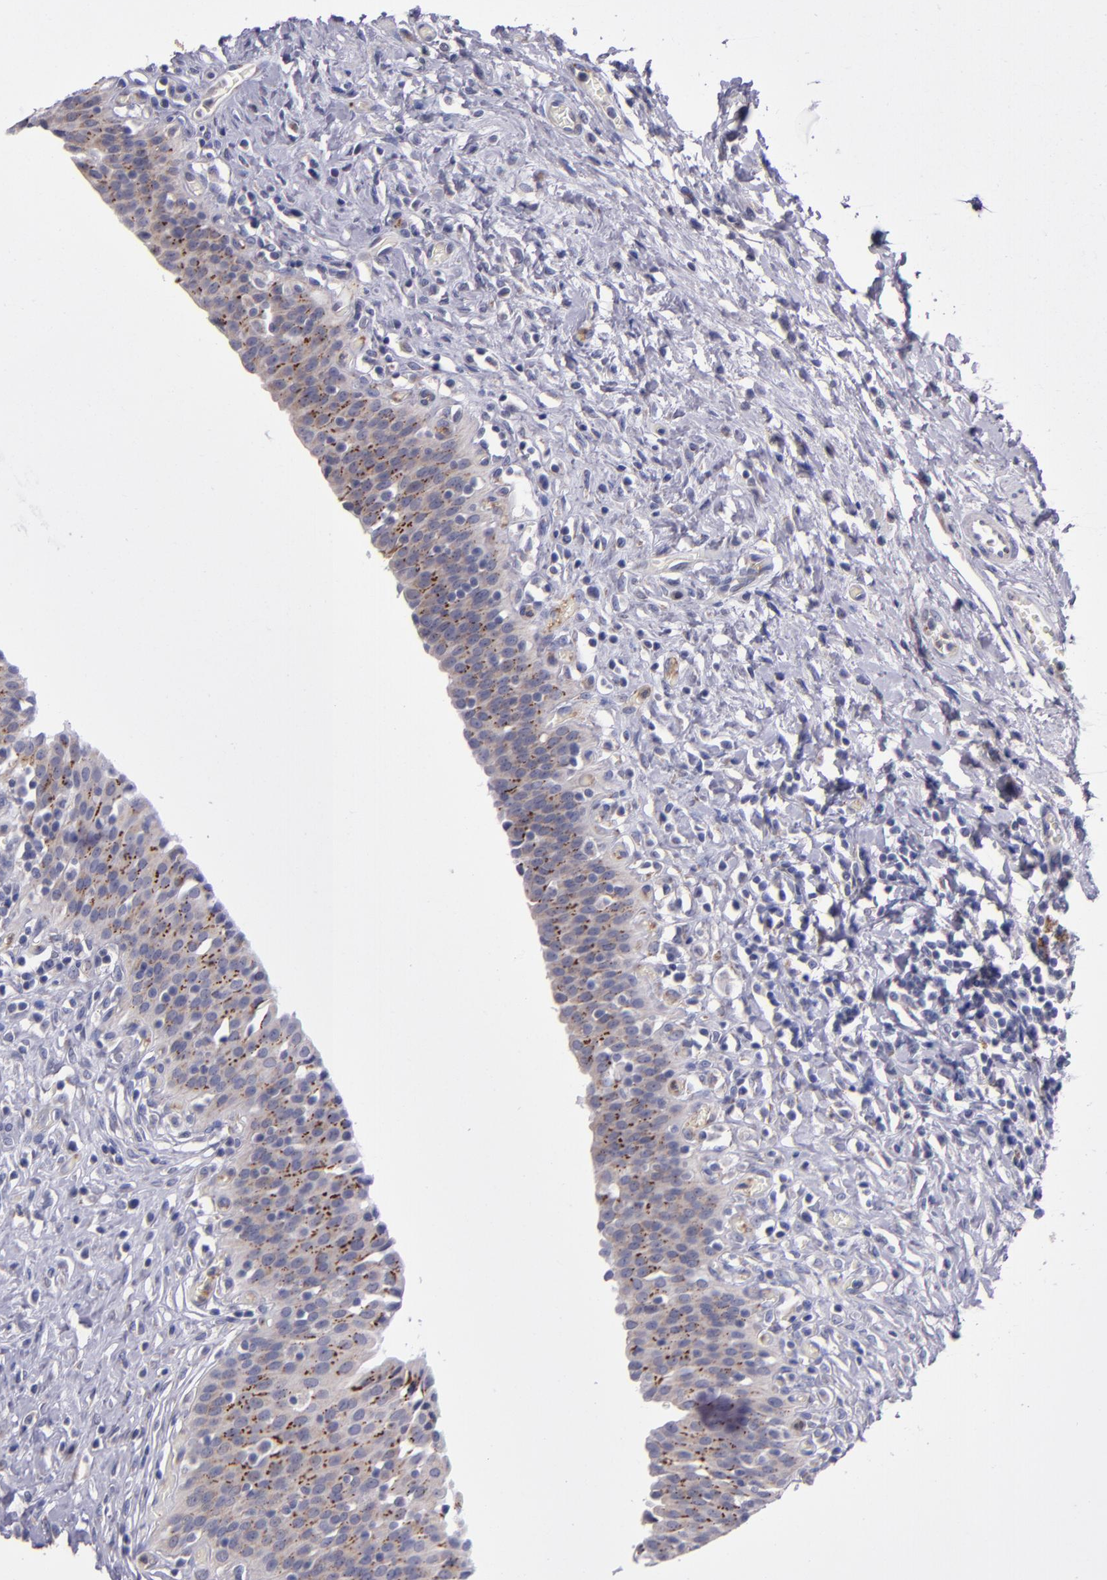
{"staining": {"intensity": "strong", "quantity": ">75%", "location": "cytoplasmic/membranous"}, "tissue": "urinary bladder", "cell_type": "Urothelial cells", "image_type": "normal", "snomed": [{"axis": "morphology", "description": "Normal tissue, NOS"}, {"axis": "topography", "description": "Urinary bladder"}], "caption": "Immunohistochemistry histopathology image of normal urinary bladder: urinary bladder stained using IHC shows high levels of strong protein expression localized specifically in the cytoplasmic/membranous of urothelial cells, appearing as a cytoplasmic/membranous brown color.", "gene": "RAB41", "patient": {"sex": "male", "age": 51}}